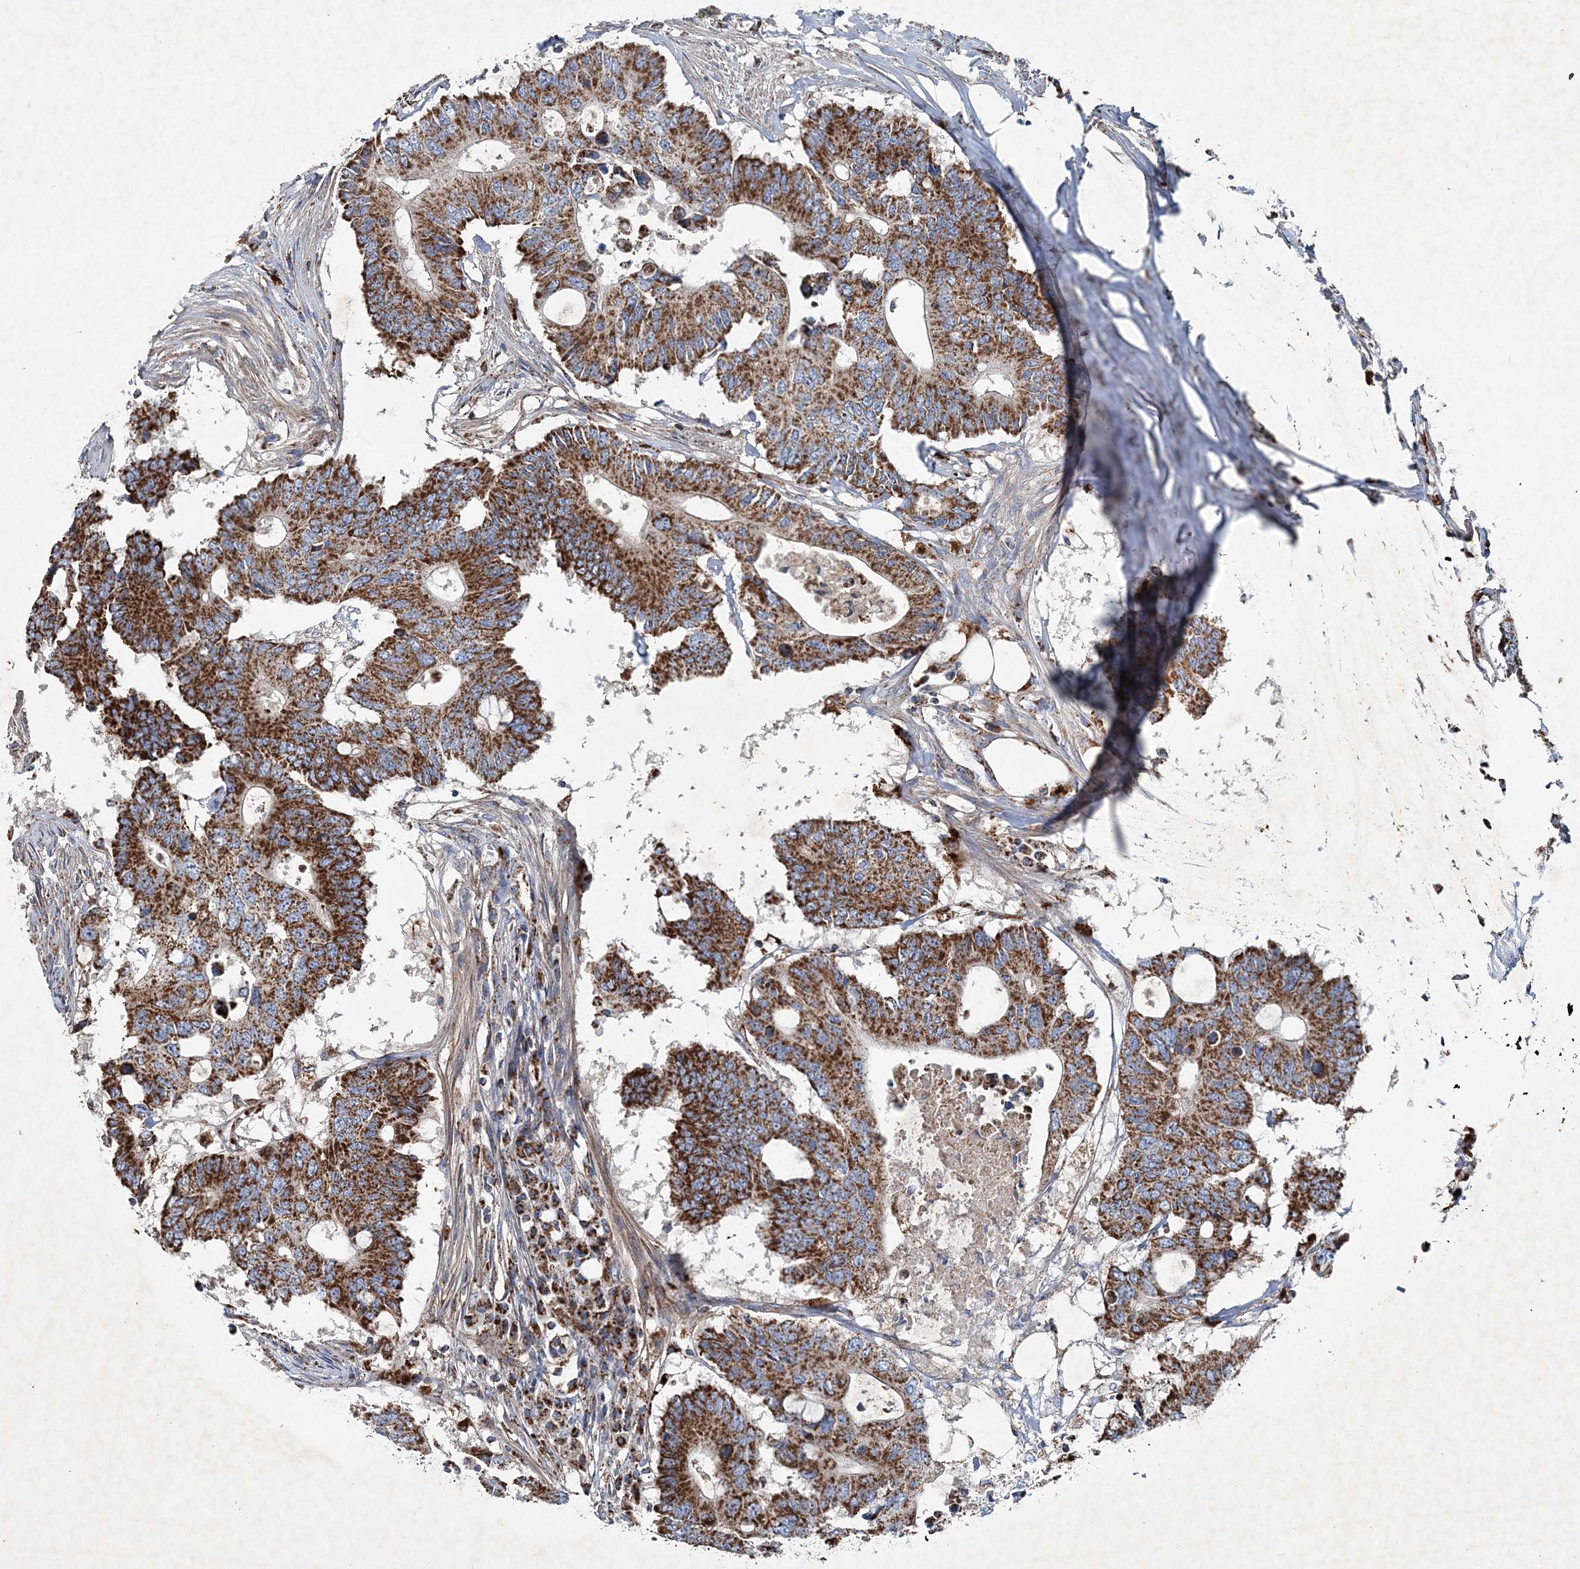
{"staining": {"intensity": "strong", "quantity": ">75%", "location": "cytoplasmic/membranous"}, "tissue": "colorectal cancer", "cell_type": "Tumor cells", "image_type": "cancer", "snomed": [{"axis": "morphology", "description": "Adenocarcinoma, NOS"}, {"axis": "topography", "description": "Colon"}], "caption": "Protein staining reveals strong cytoplasmic/membranous staining in approximately >75% of tumor cells in colorectal cancer (adenocarcinoma).", "gene": "SPAG16", "patient": {"sex": "male", "age": 71}}